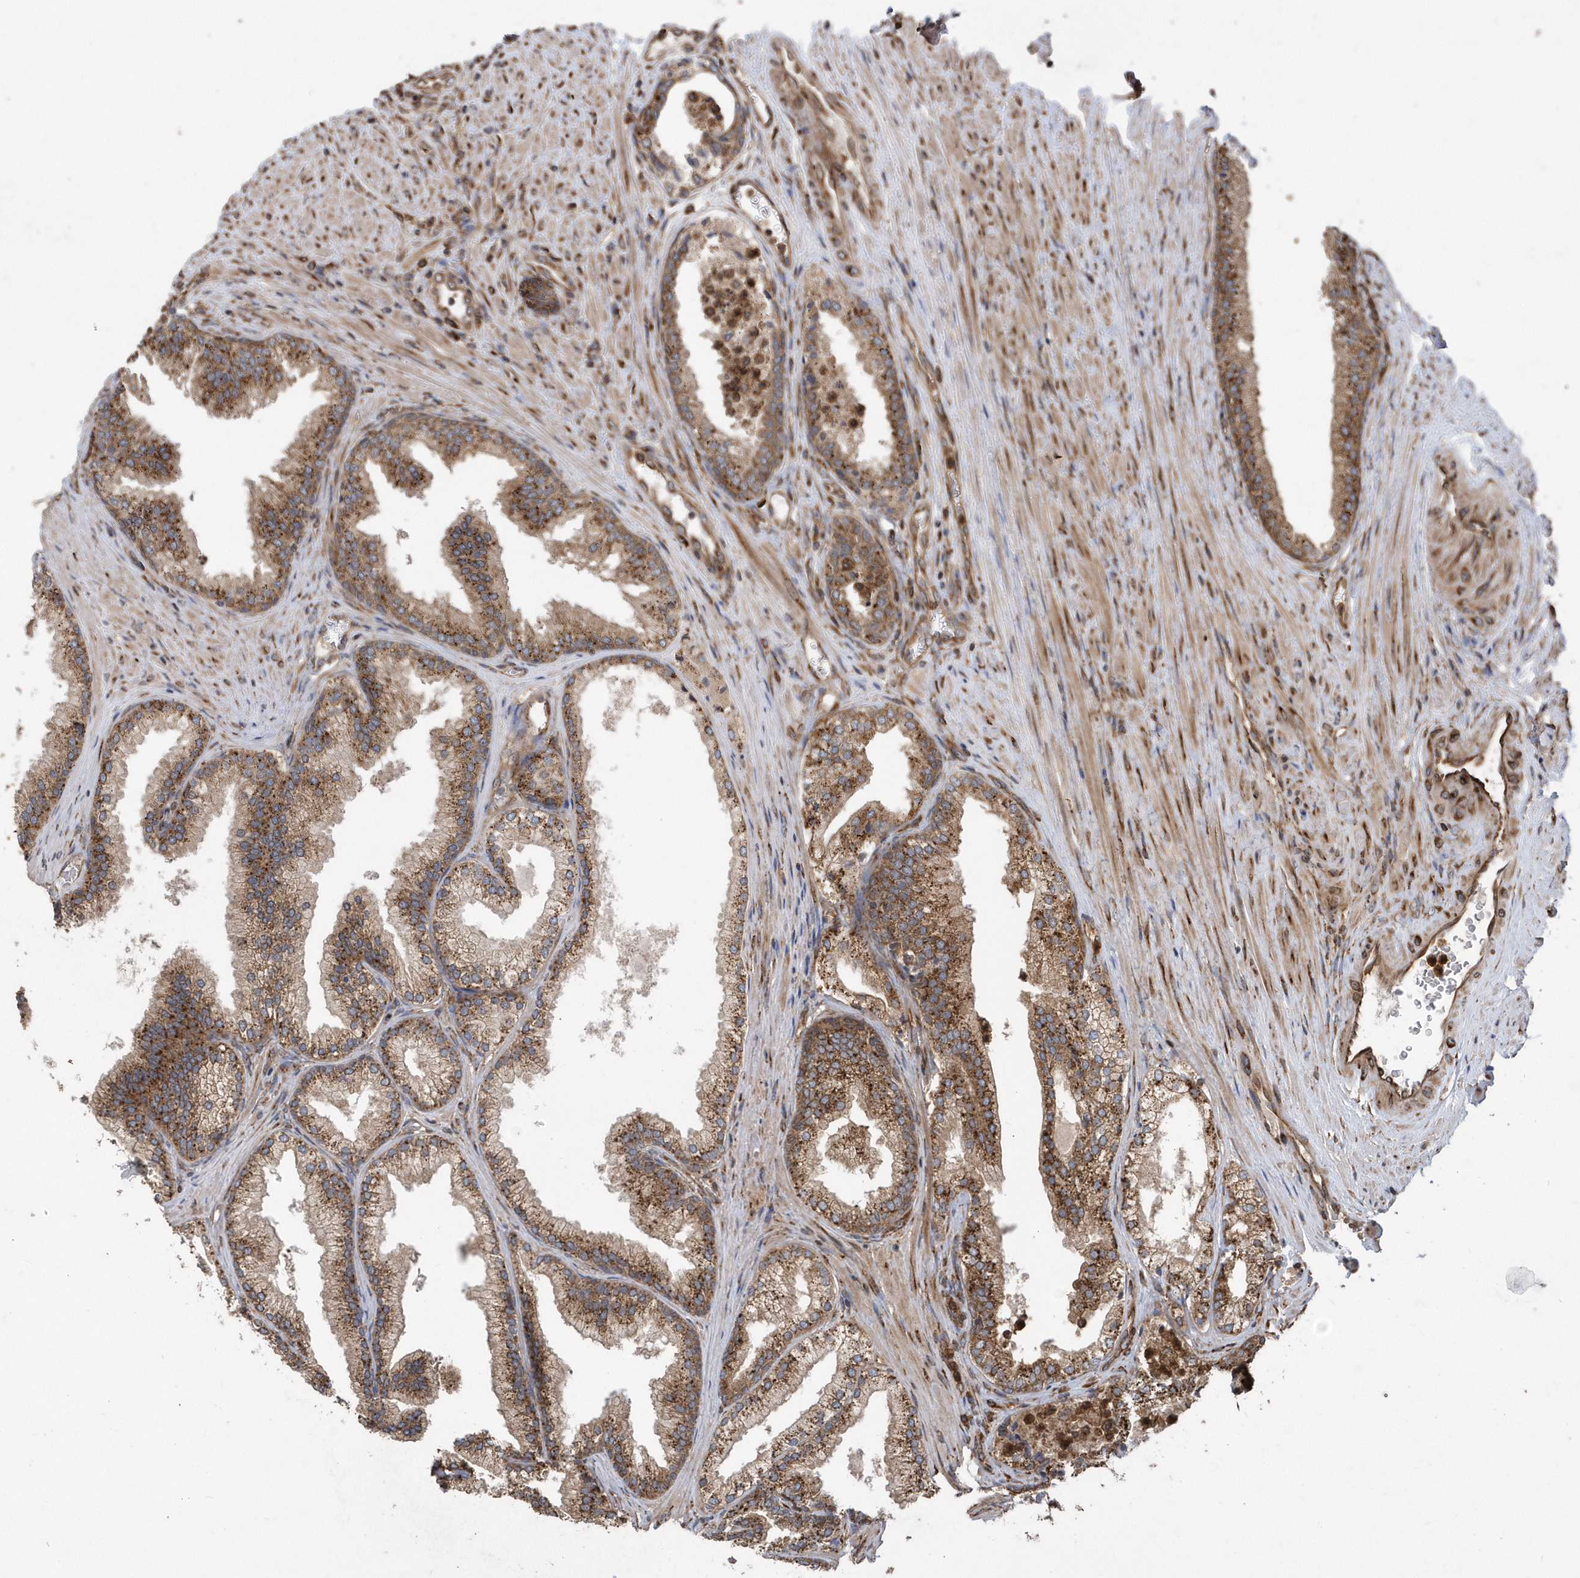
{"staining": {"intensity": "moderate", "quantity": ">75%", "location": "cytoplasmic/membranous"}, "tissue": "prostate", "cell_type": "Glandular cells", "image_type": "normal", "snomed": [{"axis": "morphology", "description": "Normal tissue, NOS"}, {"axis": "topography", "description": "Prostate"}], "caption": "This micrograph demonstrates immunohistochemistry (IHC) staining of unremarkable prostate, with medium moderate cytoplasmic/membranous staining in approximately >75% of glandular cells.", "gene": "WASHC5", "patient": {"sex": "male", "age": 76}}